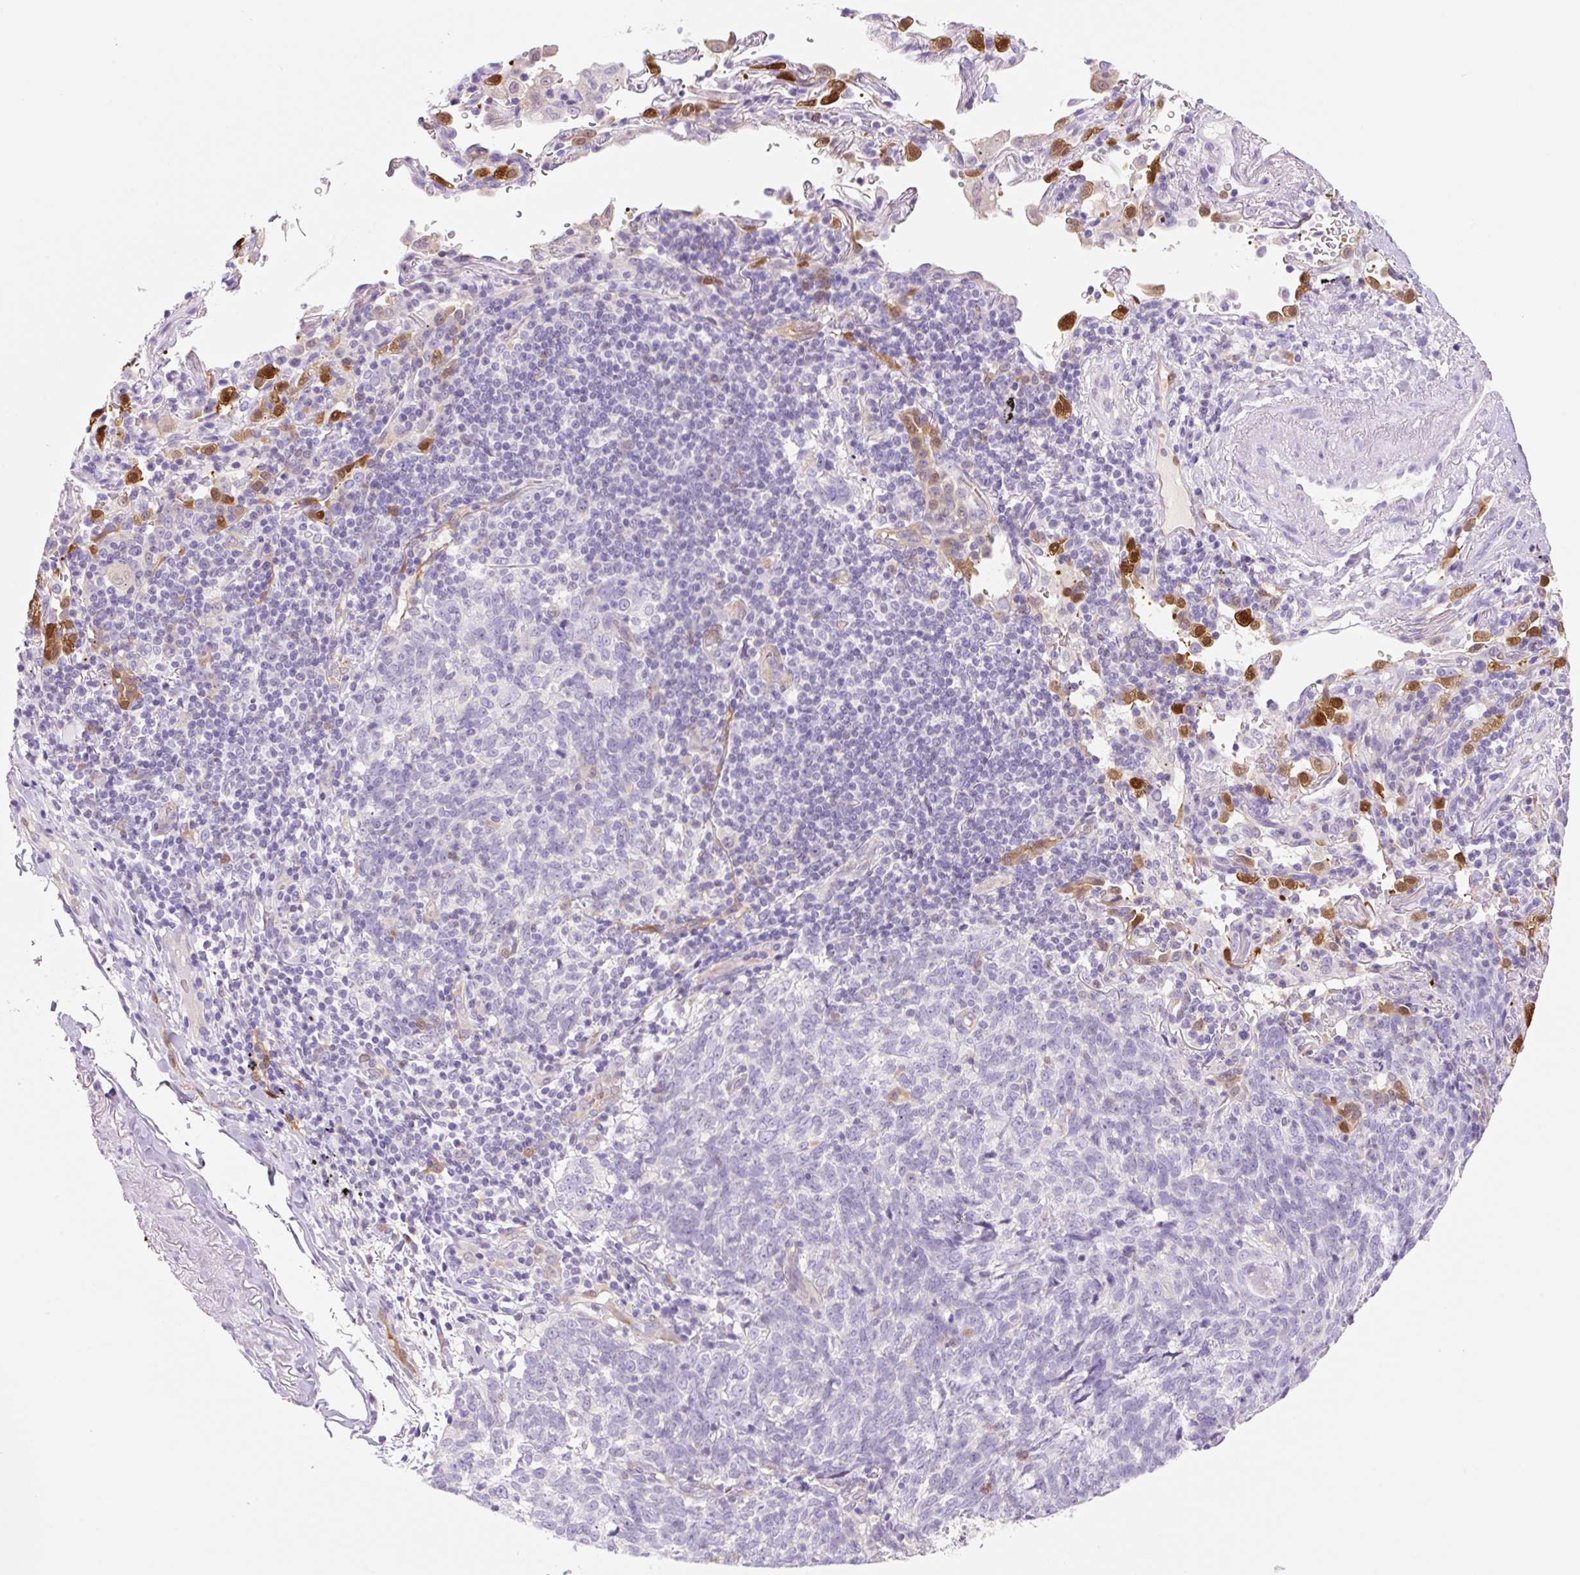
{"staining": {"intensity": "negative", "quantity": "none", "location": "none"}, "tissue": "lung cancer", "cell_type": "Tumor cells", "image_type": "cancer", "snomed": [{"axis": "morphology", "description": "Squamous cell carcinoma, NOS"}, {"axis": "topography", "description": "Lung"}], "caption": "Immunohistochemistry of human lung cancer exhibits no staining in tumor cells. Nuclei are stained in blue.", "gene": "FABP5", "patient": {"sex": "female", "age": 72}}